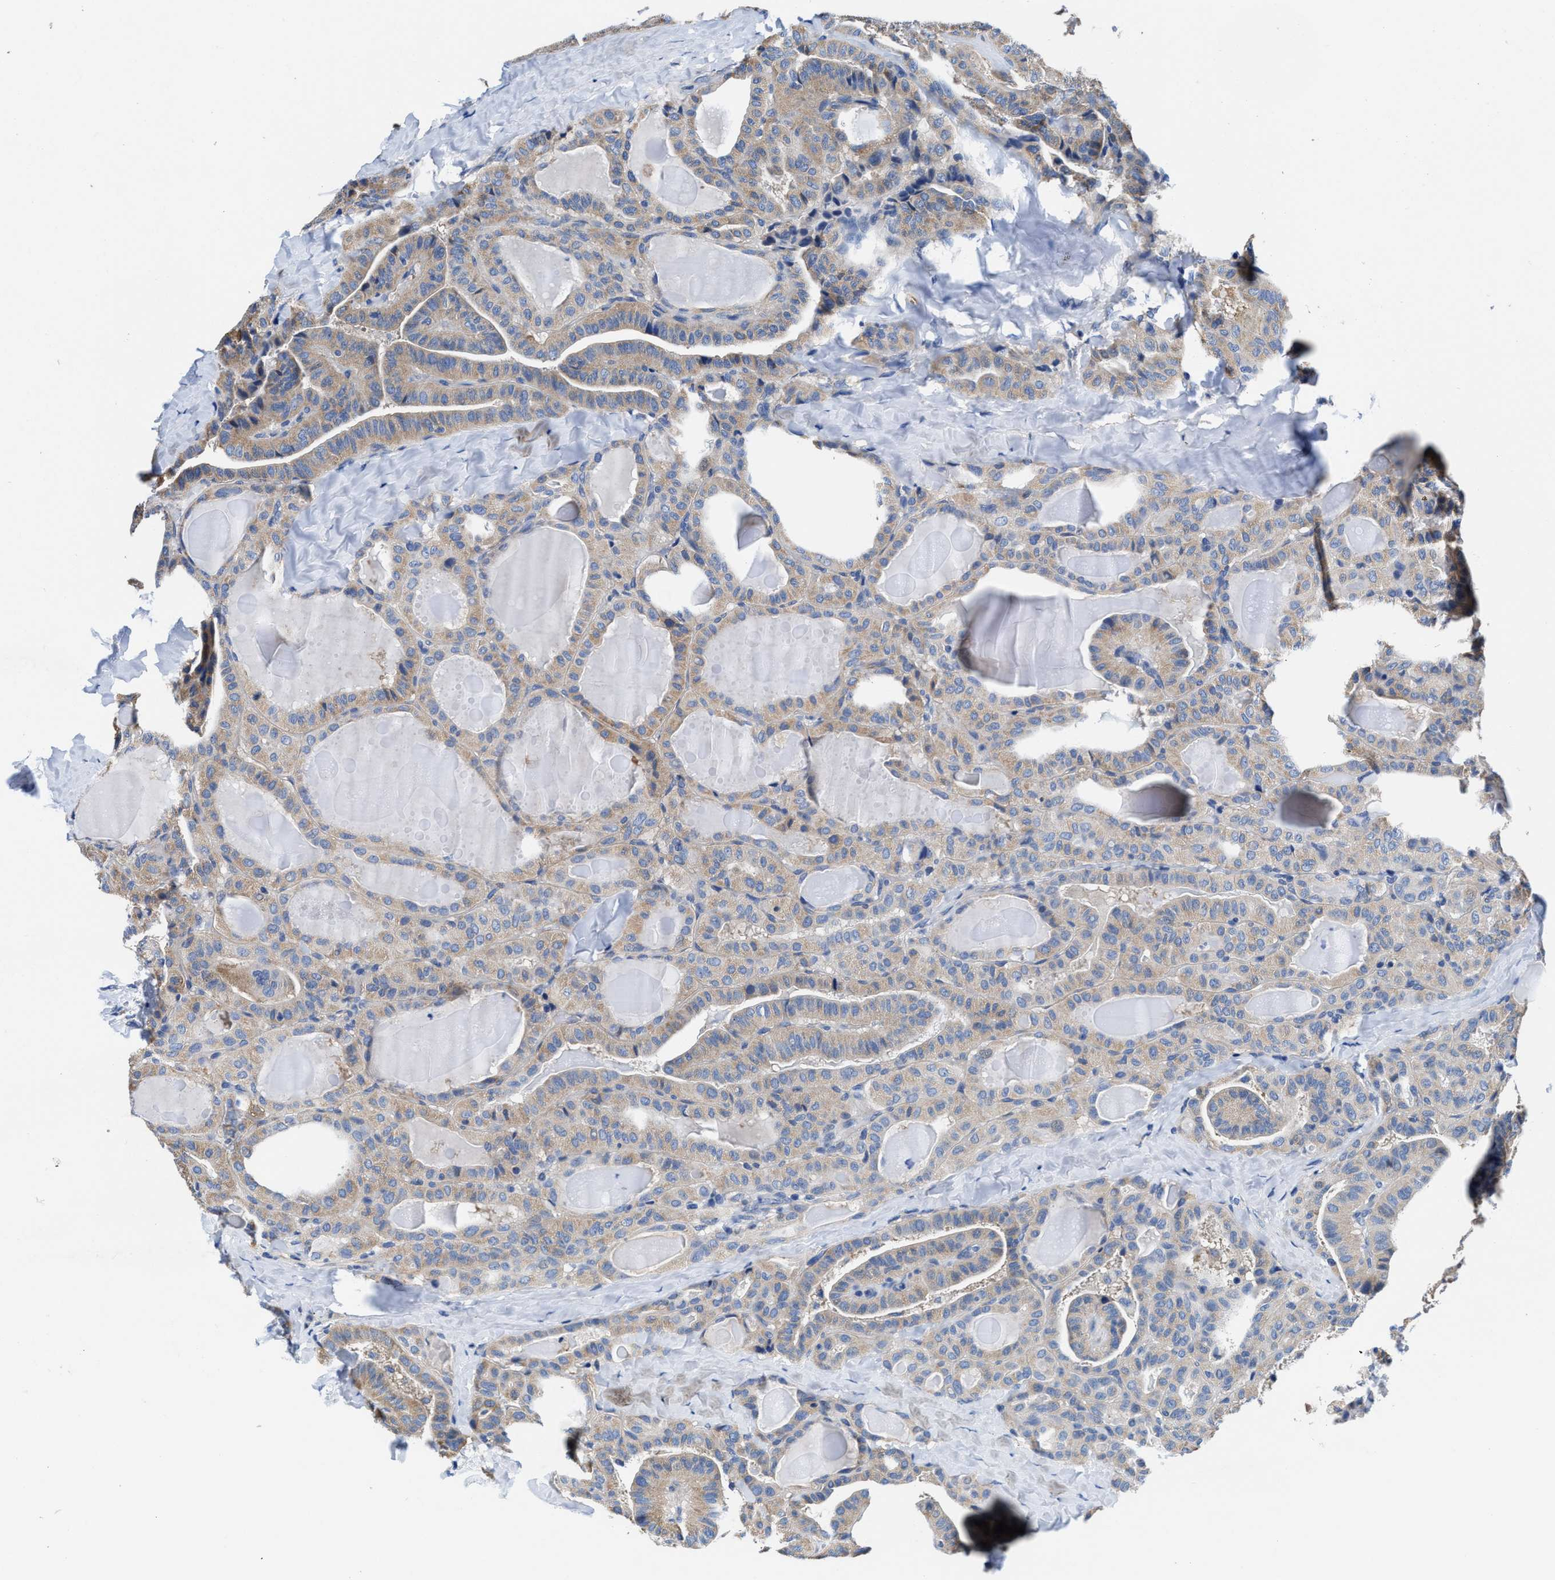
{"staining": {"intensity": "weak", "quantity": ">75%", "location": "cytoplasmic/membranous"}, "tissue": "thyroid cancer", "cell_type": "Tumor cells", "image_type": "cancer", "snomed": [{"axis": "morphology", "description": "Papillary adenocarcinoma, NOS"}, {"axis": "topography", "description": "Thyroid gland"}], "caption": "DAB (3,3'-diaminobenzidine) immunohistochemical staining of thyroid papillary adenocarcinoma shows weak cytoplasmic/membranous protein expression in about >75% of tumor cells.", "gene": "TMEM30A", "patient": {"sex": "male", "age": 77}}